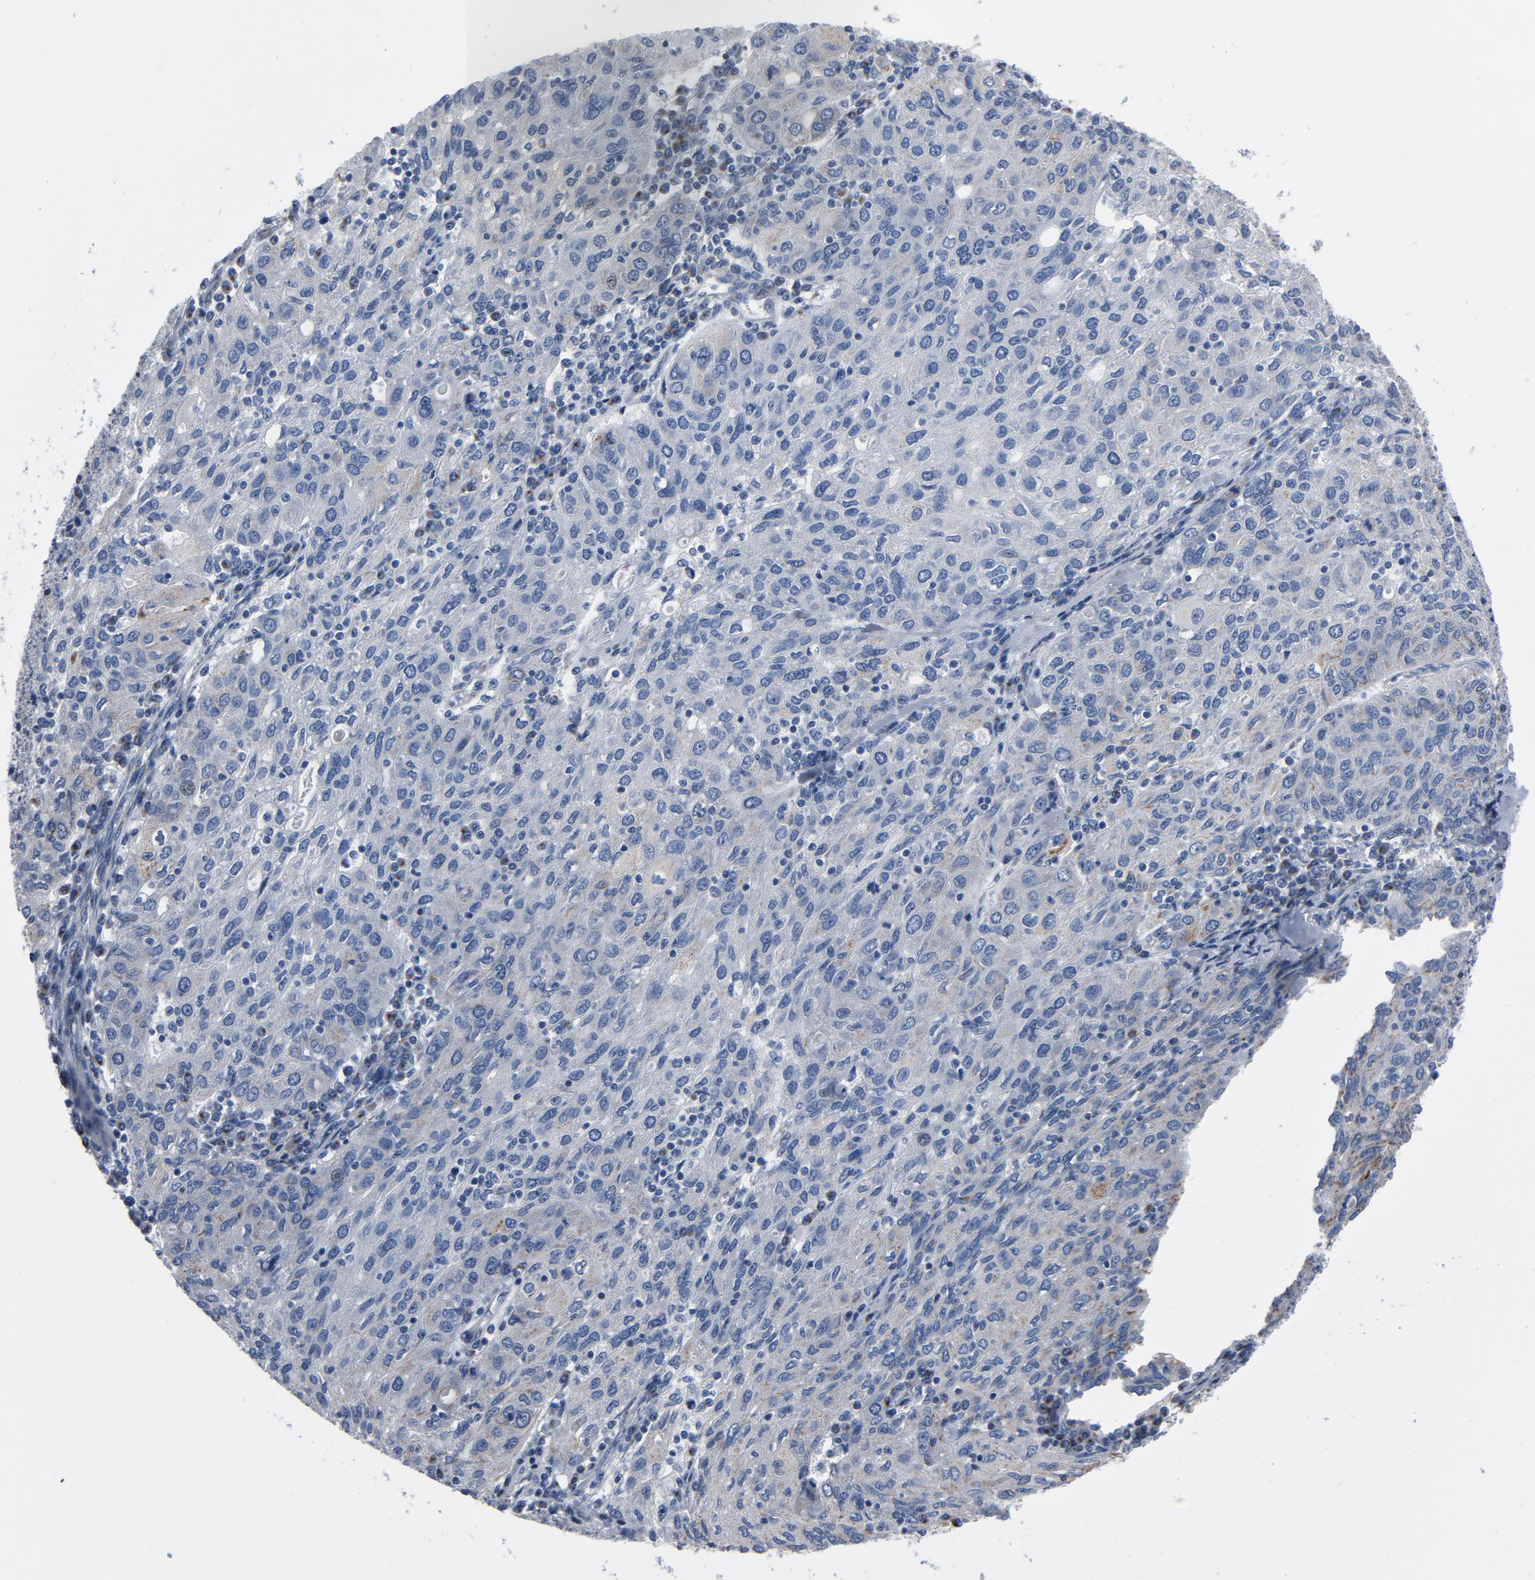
{"staining": {"intensity": "moderate", "quantity": "25%-75%", "location": "cytoplasmic/membranous"}, "tissue": "ovarian cancer", "cell_type": "Tumor cells", "image_type": "cancer", "snomed": [{"axis": "morphology", "description": "Carcinoma, endometroid"}, {"axis": "topography", "description": "Ovary"}], "caption": "Immunohistochemical staining of ovarian cancer displays moderate cytoplasmic/membranous protein positivity in approximately 25%-75% of tumor cells.", "gene": "YIPF6", "patient": {"sex": "female", "age": 50}}